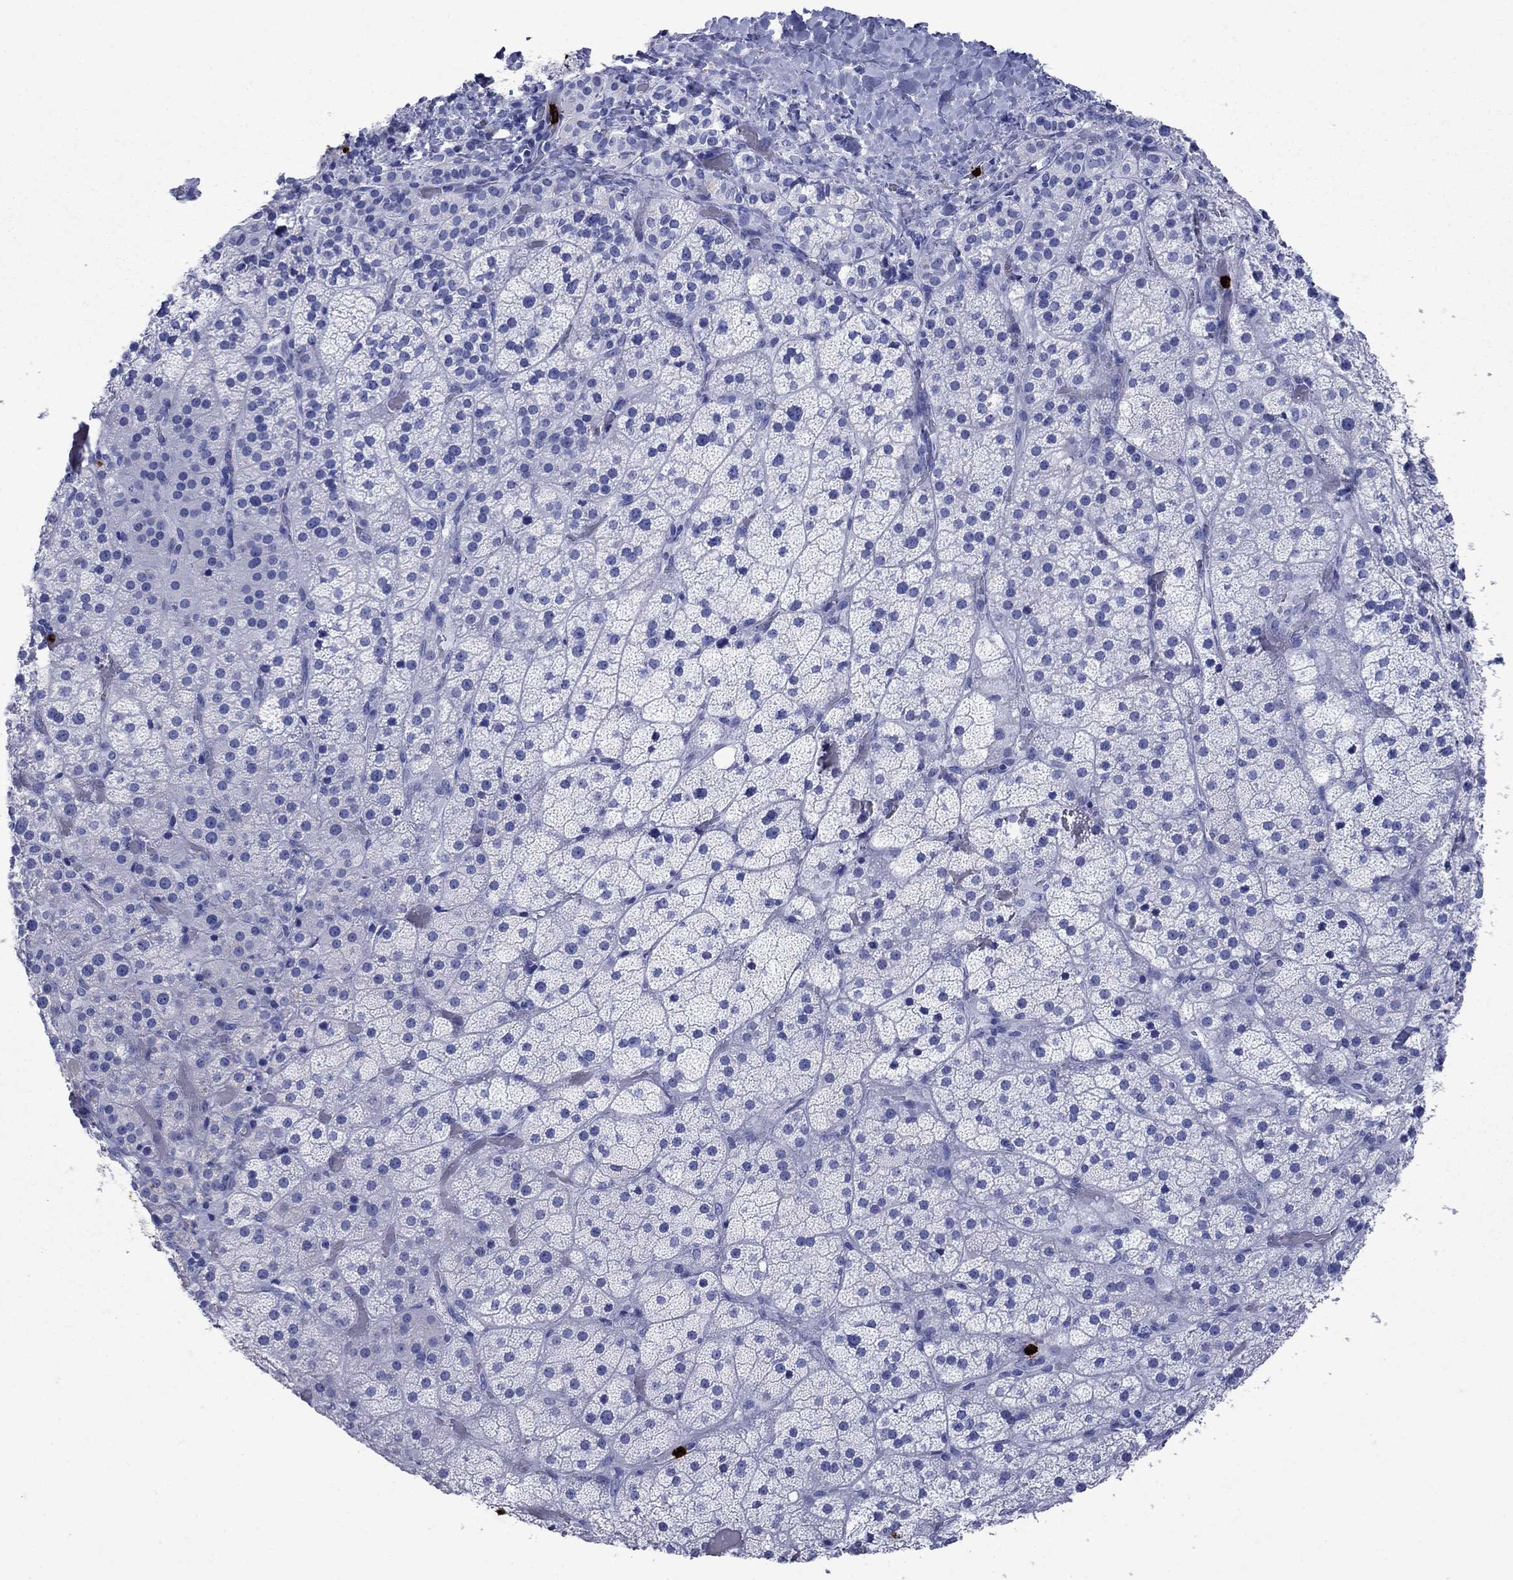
{"staining": {"intensity": "negative", "quantity": "none", "location": "none"}, "tissue": "adrenal gland", "cell_type": "Glandular cells", "image_type": "normal", "snomed": [{"axis": "morphology", "description": "Normal tissue, NOS"}, {"axis": "topography", "description": "Adrenal gland"}], "caption": "The photomicrograph displays no staining of glandular cells in normal adrenal gland.", "gene": "AZU1", "patient": {"sex": "male", "age": 57}}